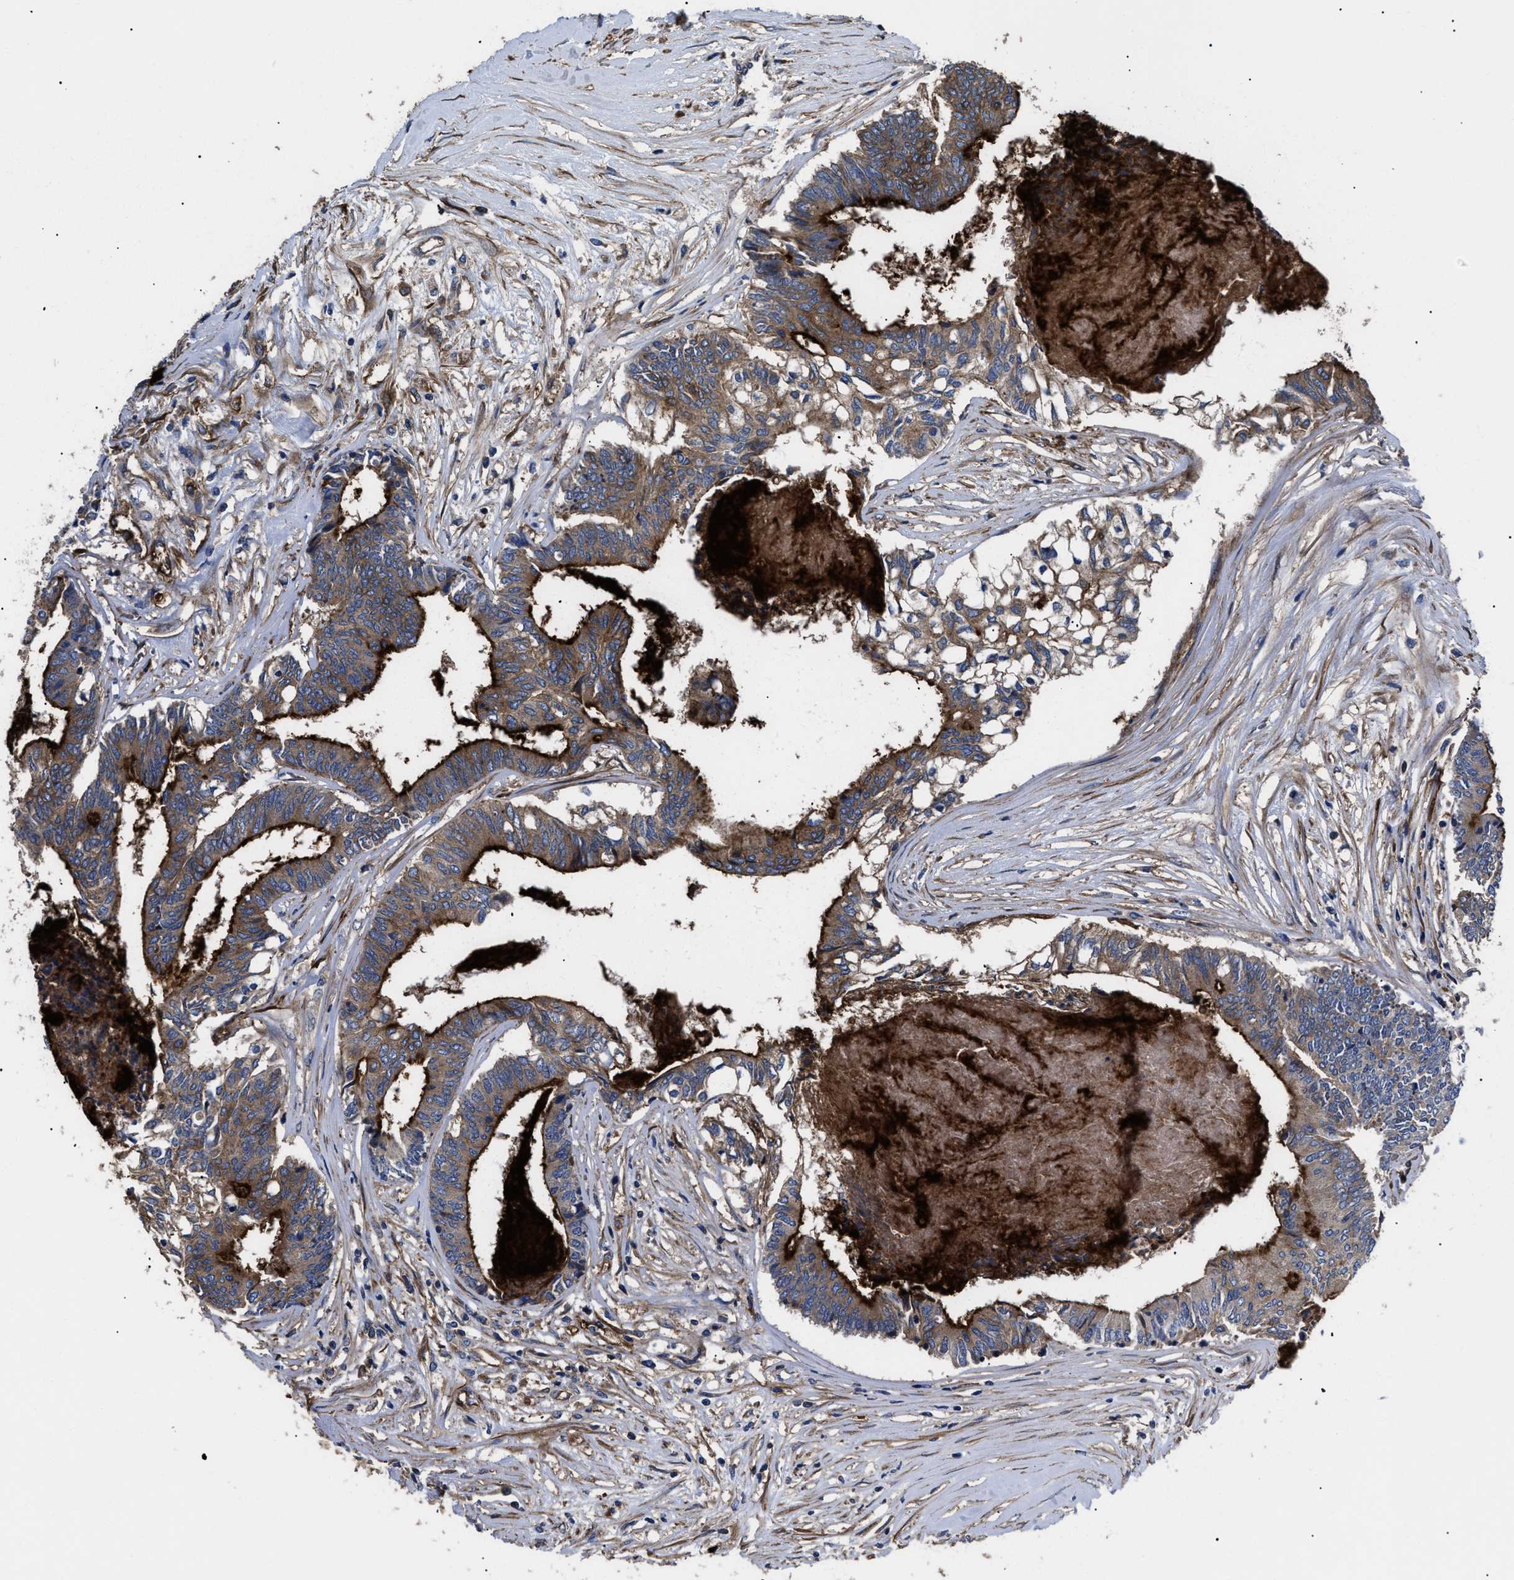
{"staining": {"intensity": "strong", "quantity": ">75%", "location": "cytoplasmic/membranous"}, "tissue": "colorectal cancer", "cell_type": "Tumor cells", "image_type": "cancer", "snomed": [{"axis": "morphology", "description": "Adenocarcinoma, NOS"}, {"axis": "topography", "description": "Rectum"}], "caption": "High-magnification brightfield microscopy of colorectal cancer stained with DAB (3,3'-diaminobenzidine) (brown) and counterstained with hematoxylin (blue). tumor cells exhibit strong cytoplasmic/membranous positivity is appreciated in about>75% of cells.", "gene": "NT5E", "patient": {"sex": "male", "age": 63}}